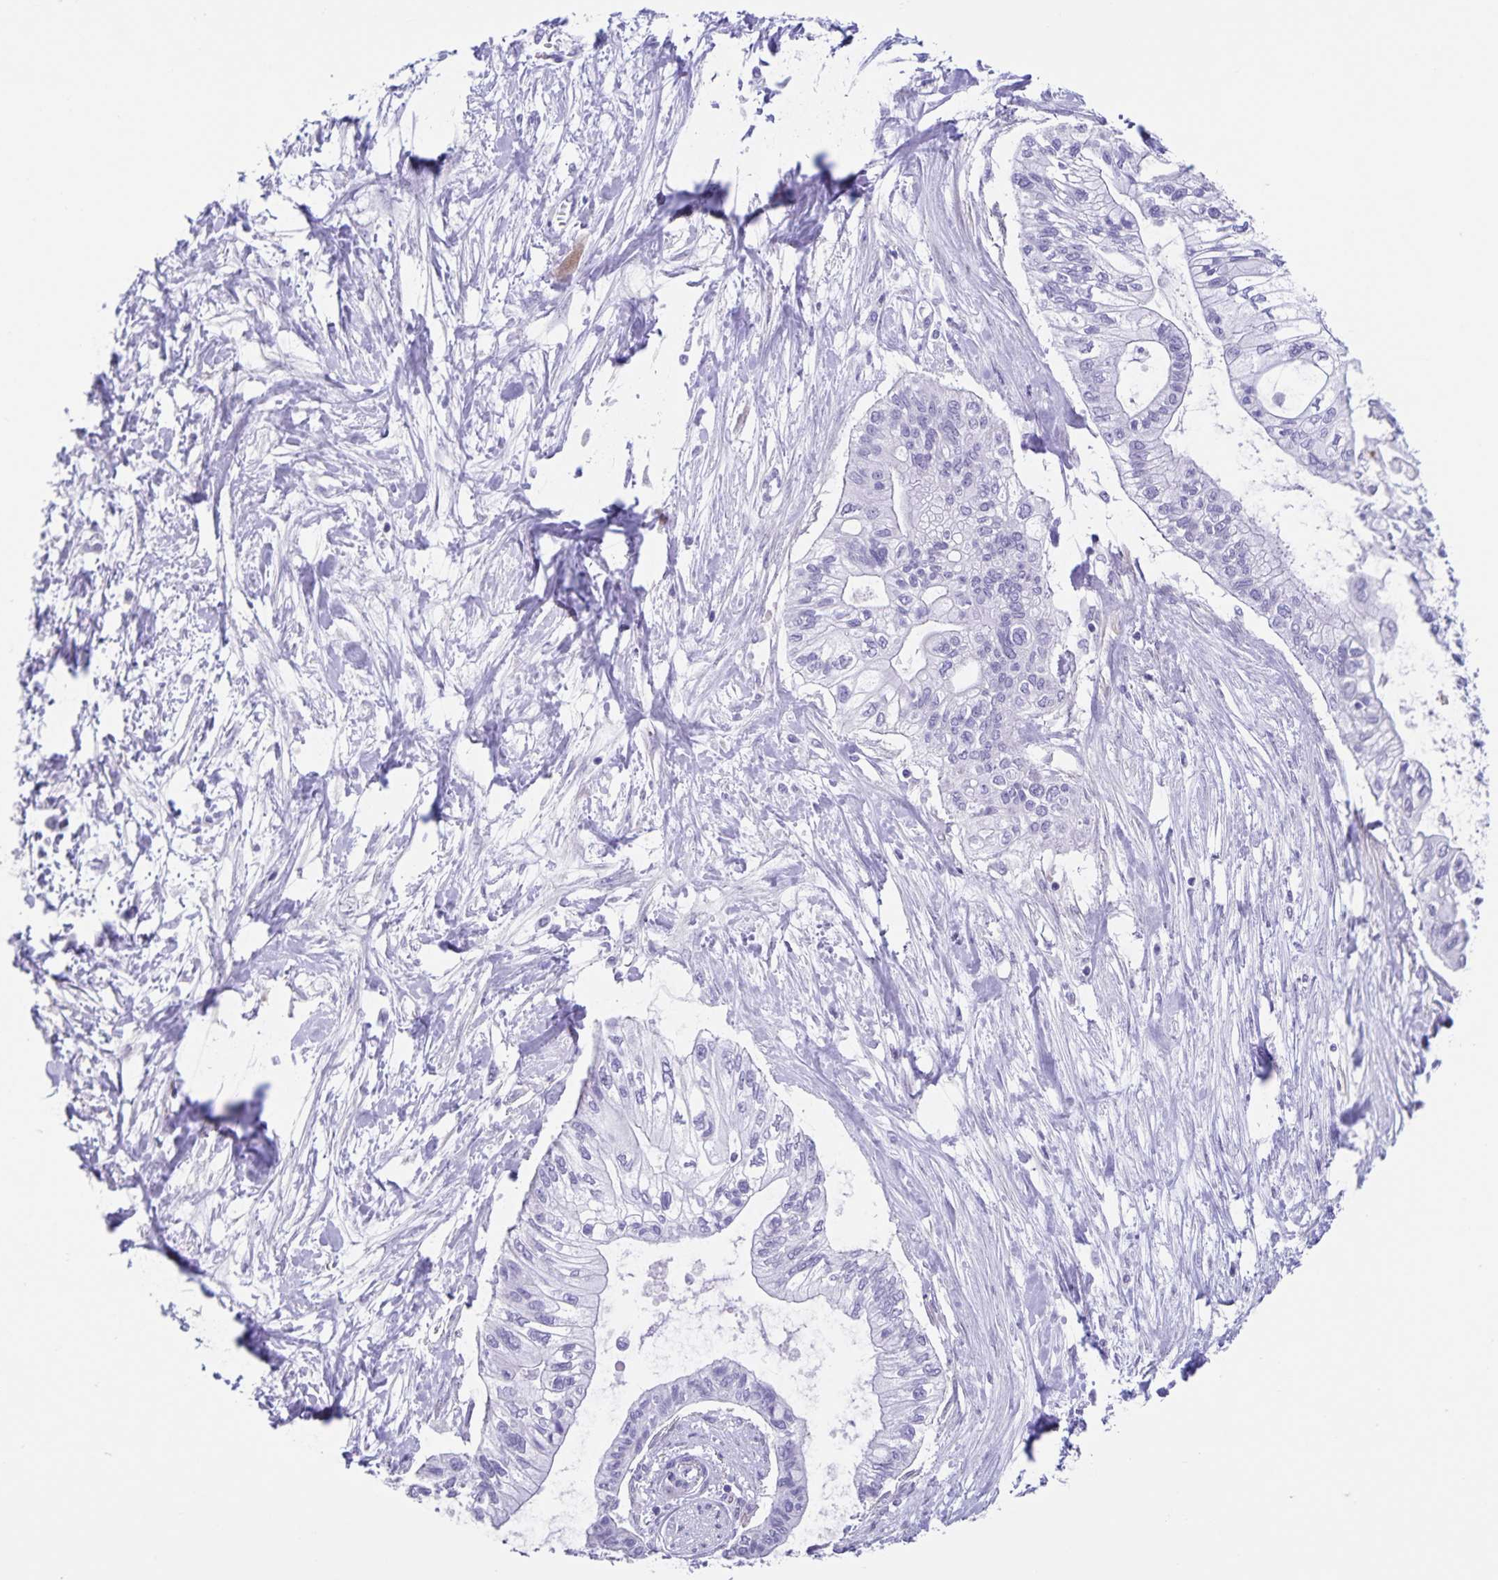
{"staining": {"intensity": "negative", "quantity": "none", "location": "none"}, "tissue": "pancreatic cancer", "cell_type": "Tumor cells", "image_type": "cancer", "snomed": [{"axis": "morphology", "description": "Adenocarcinoma, NOS"}, {"axis": "topography", "description": "Pancreas"}], "caption": "Immunohistochemistry micrograph of neoplastic tissue: pancreatic cancer (adenocarcinoma) stained with DAB exhibits no significant protein staining in tumor cells.", "gene": "C11orf42", "patient": {"sex": "female", "age": 77}}